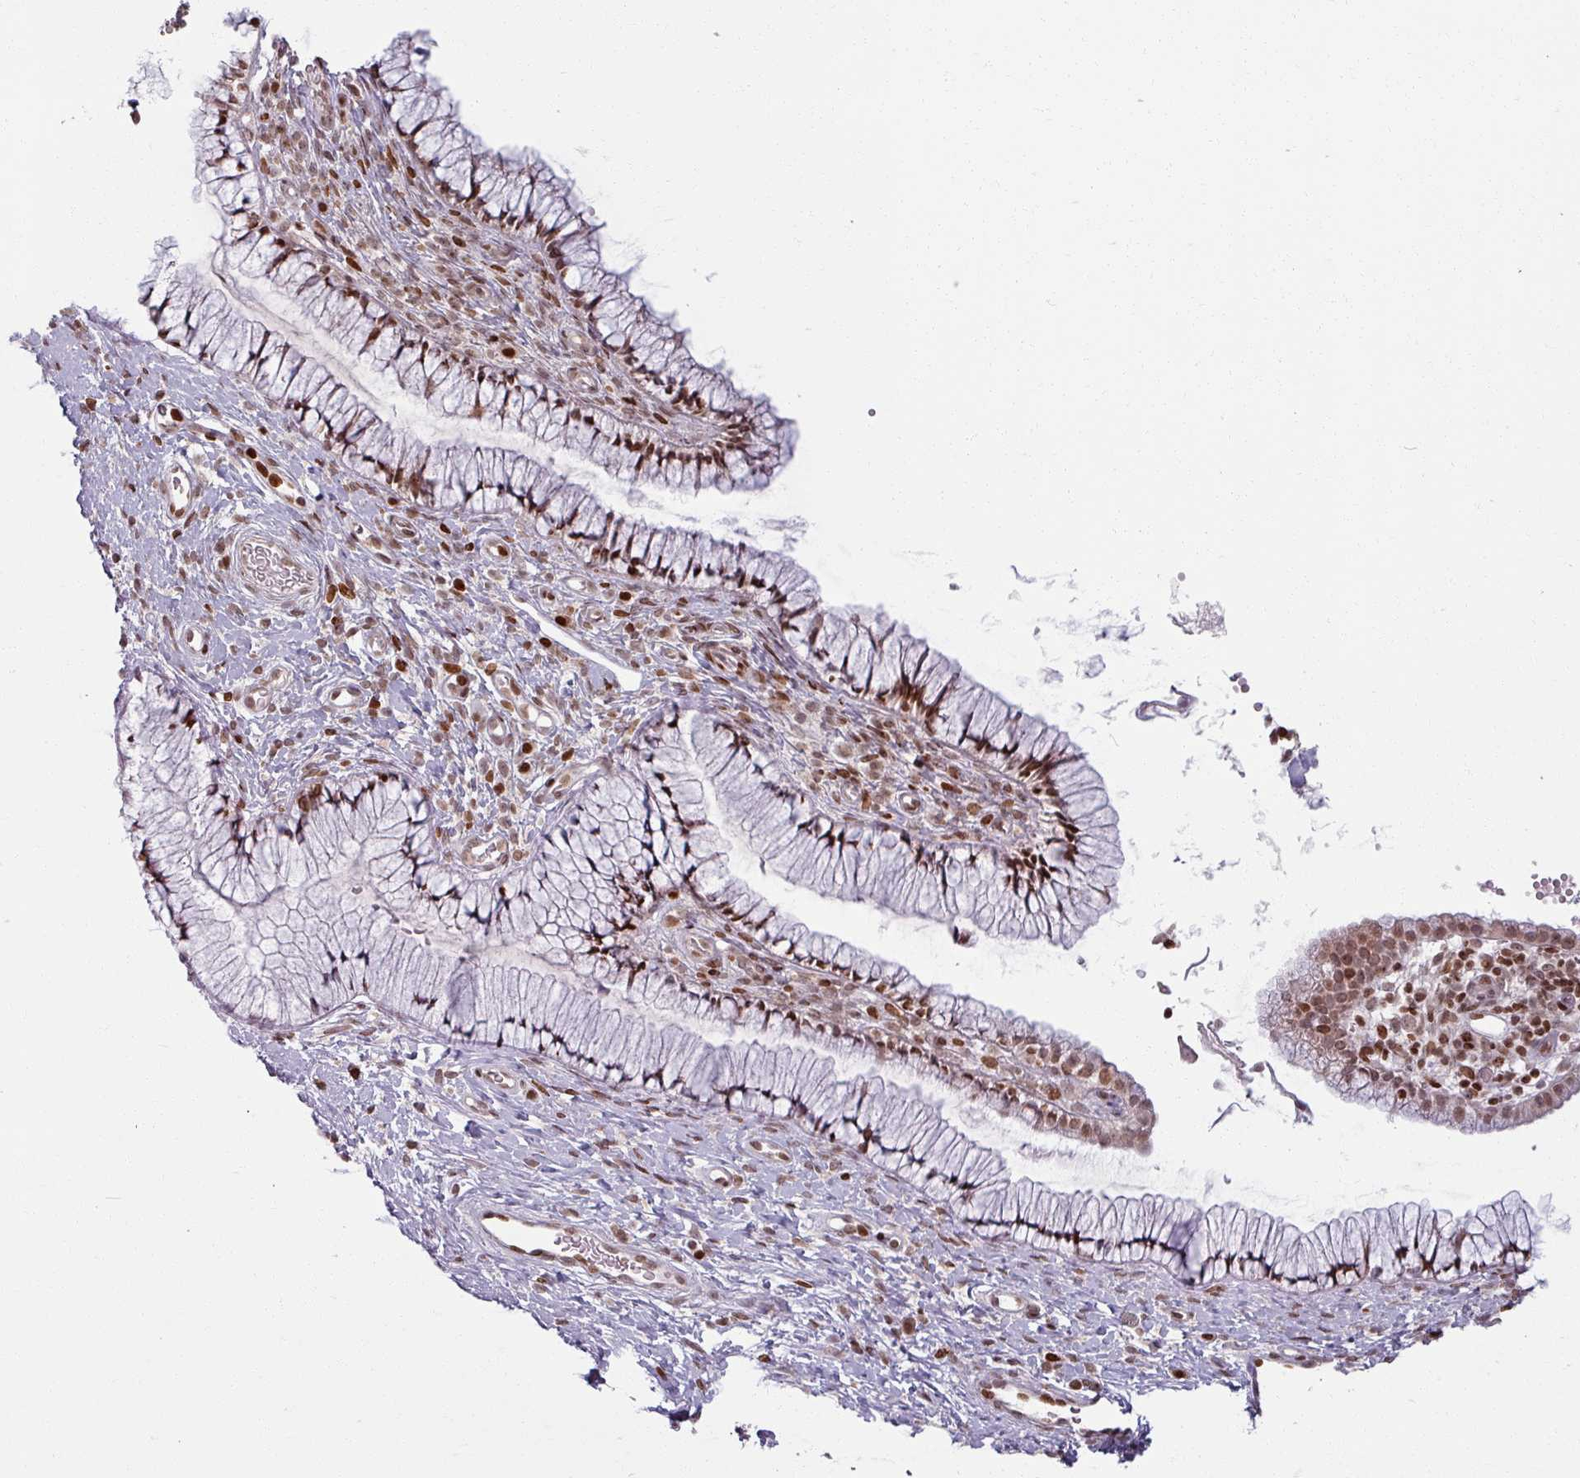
{"staining": {"intensity": "moderate", "quantity": ">75%", "location": "nuclear"}, "tissue": "cervix", "cell_type": "Glandular cells", "image_type": "normal", "snomed": [{"axis": "morphology", "description": "Normal tissue, NOS"}, {"axis": "topography", "description": "Cervix"}], "caption": "Cervix stained with DAB (3,3'-diaminobenzidine) immunohistochemistry exhibits medium levels of moderate nuclear staining in about >75% of glandular cells.", "gene": "NCOR1", "patient": {"sex": "female", "age": 36}}